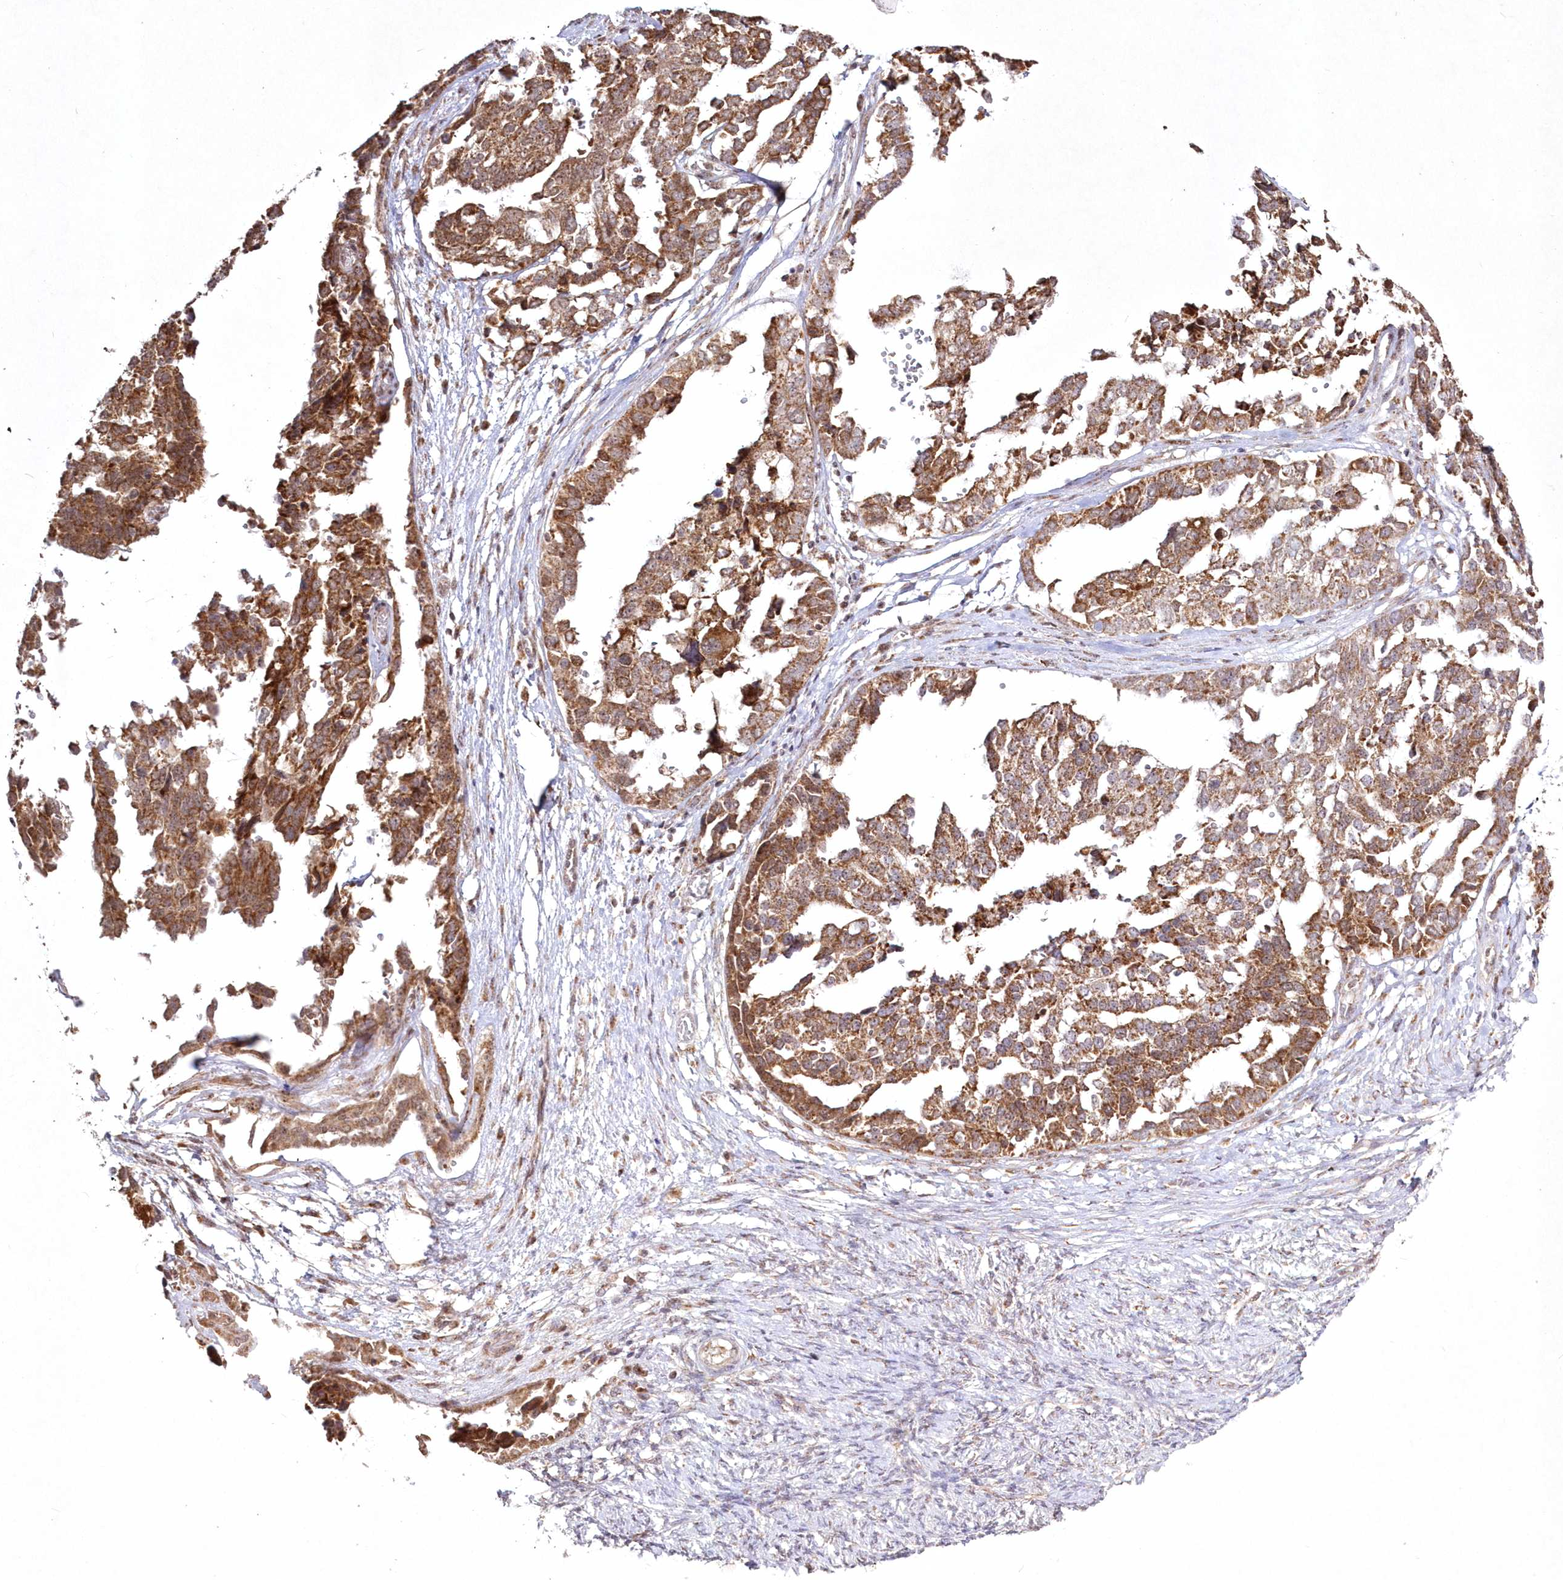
{"staining": {"intensity": "moderate", "quantity": ">75%", "location": "cytoplasmic/membranous"}, "tissue": "ovarian cancer", "cell_type": "Tumor cells", "image_type": "cancer", "snomed": [{"axis": "morphology", "description": "Cystadenocarcinoma, serous, NOS"}, {"axis": "topography", "description": "Ovary"}], "caption": "Serous cystadenocarcinoma (ovarian) stained with a brown dye demonstrates moderate cytoplasmic/membranous positive staining in approximately >75% of tumor cells.", "gene": "PEX13", "patient": {"sex": "female", "age": 44}}